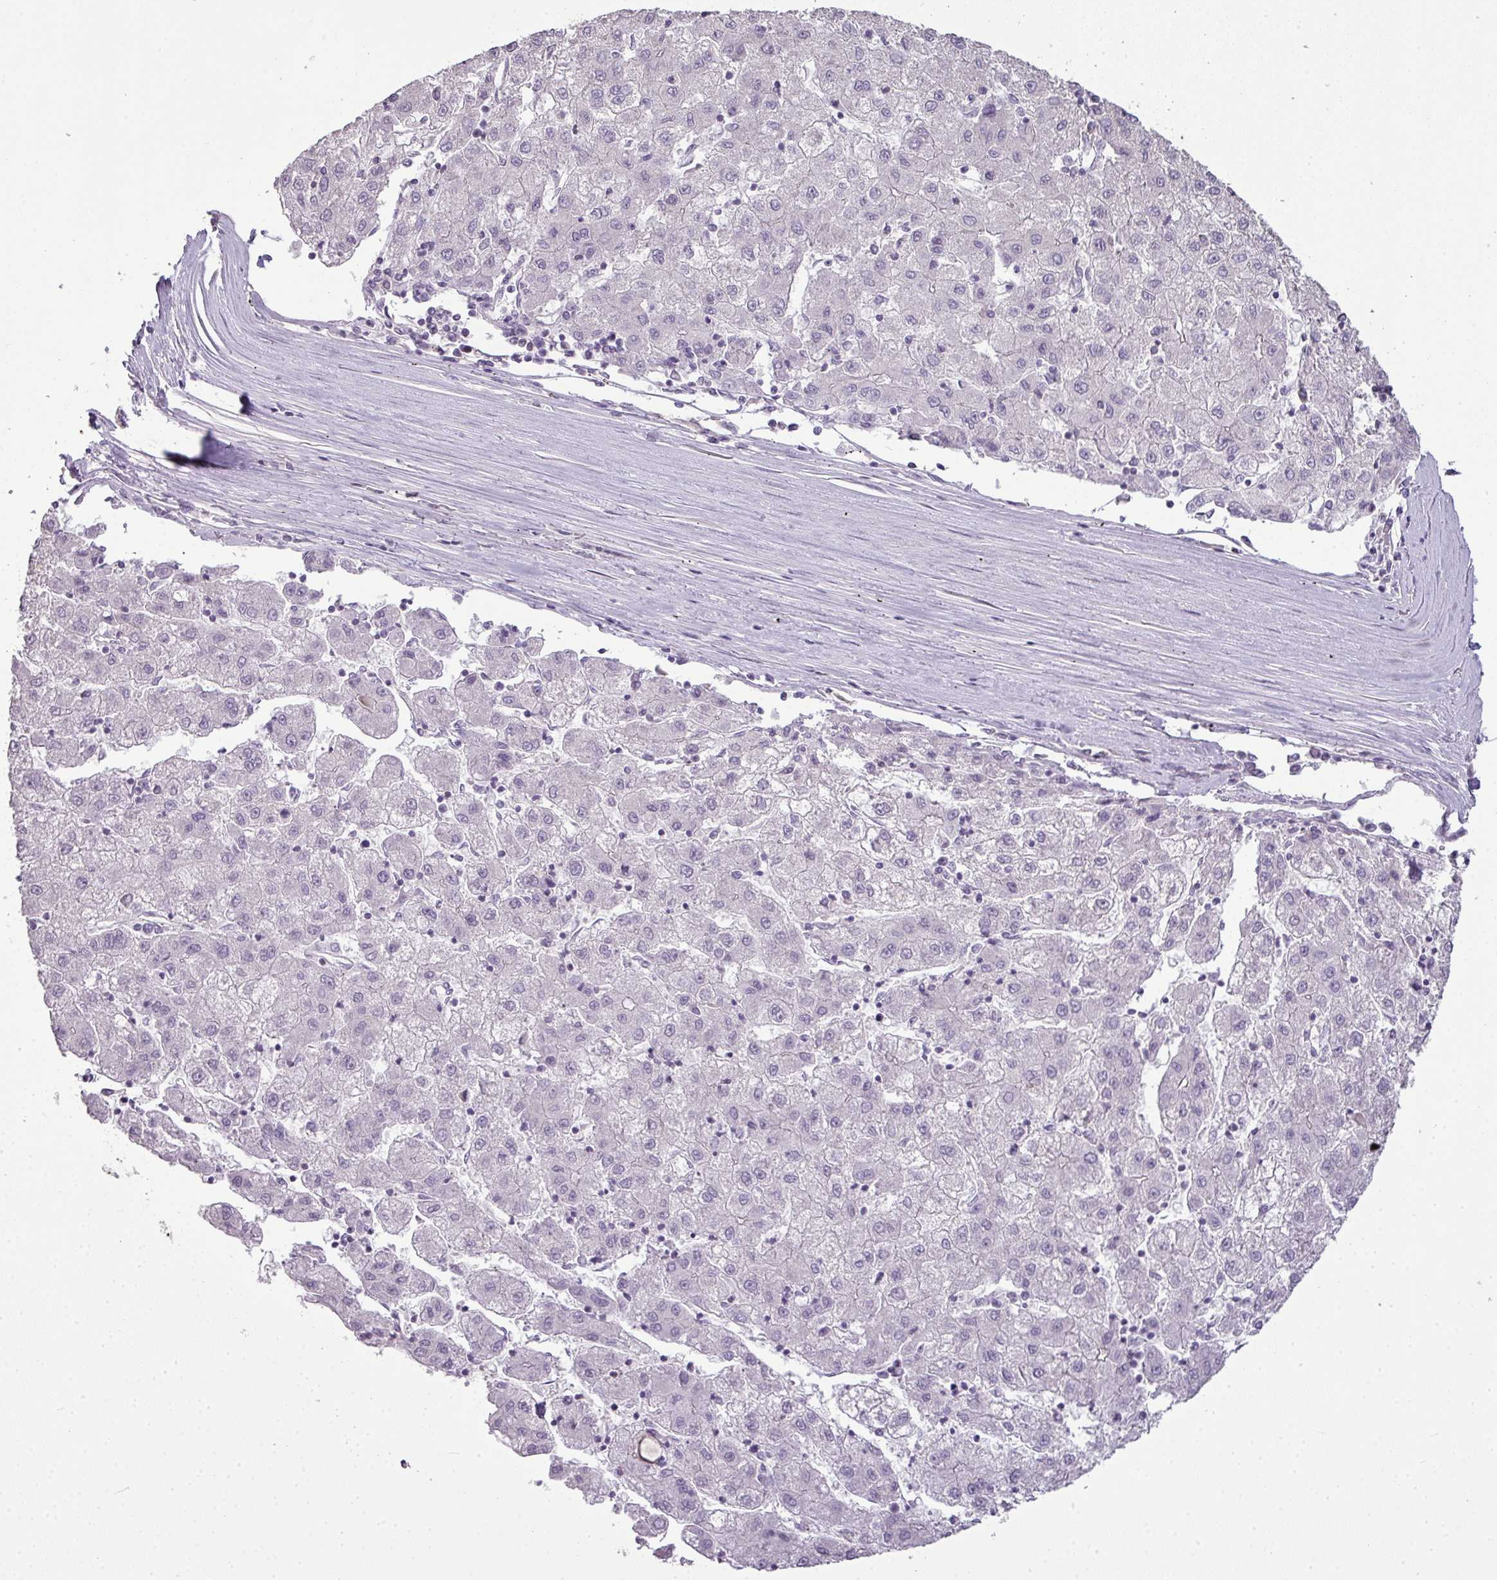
{"staining": {"intensity": "negative", "quantity": "none", "location": "none"}, "tissue": "liver cancer", "cell_type": "Tumor cells", "image_type": "cancer", "snomed": [{"axis": "morphology", "description": "Carcinoma, Hepatocellular, NOS"}, {"axis": "topography", "description": "Liver"}], "caption": "High magnification brightfield microscopy of liver cancer (hepatocellular carcinoma) stained with DAB (3,3'-diaminobenzidine) (brown) and counterstained with hematoxylin (blue): tumor cells show no significant positivity.", "gene": "LY9", "patient": {"sex": "male", "age": 72}}